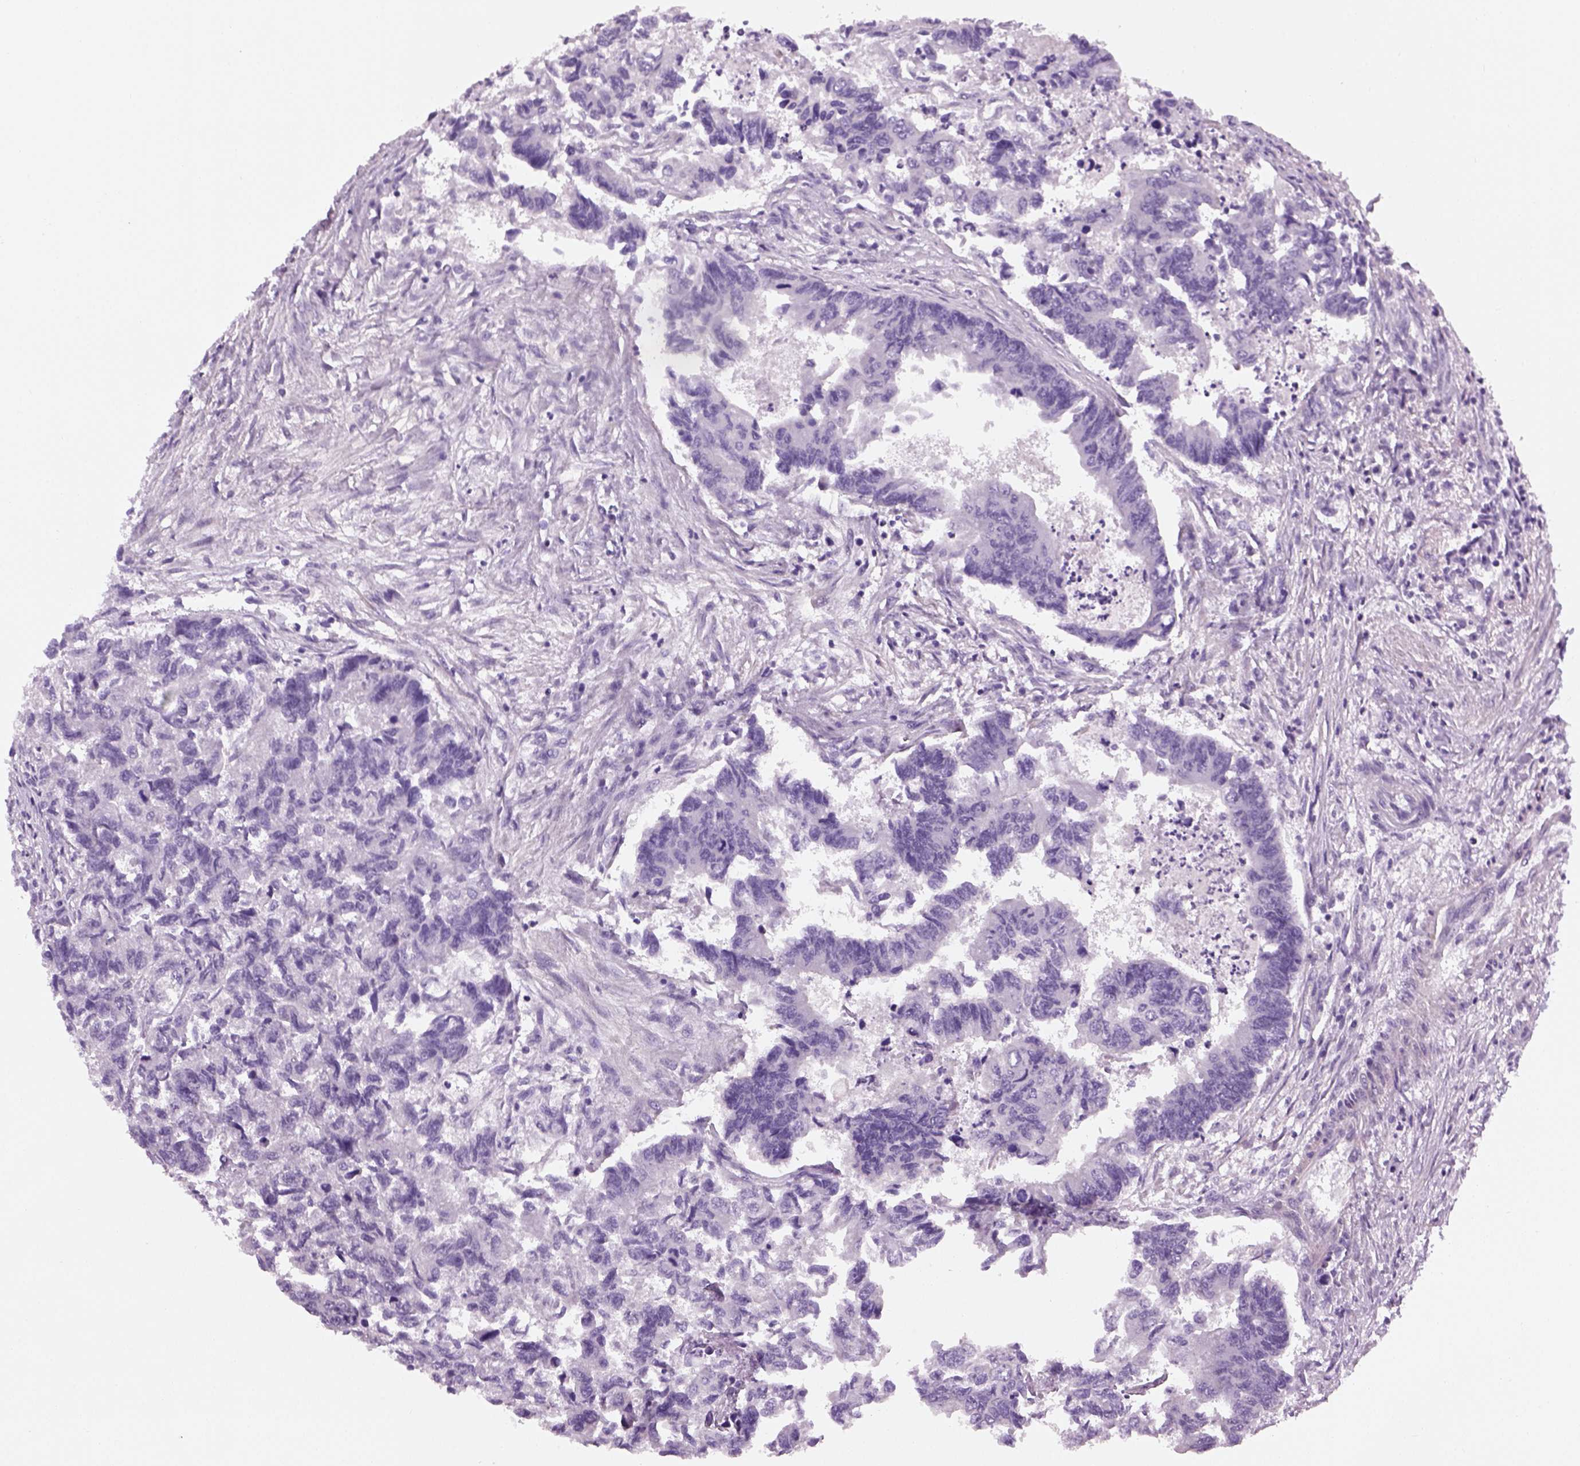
{"staining": {"intensity": "negative", "quantity": "none", "location": "none"}, "tissue": "colorectal cancer", "cell_type": "Tumor cells", "image_type": "cancer", "snomed": [{"axis": "morphology", "description": "Adenocarcinoma, NOS"}, {"axis": "topography", "description": "Colon"}], "caption": "An immunohistochemistry (IHC) histopathology image of colorectal cancer (adenocarcinoma) is shown. There is no staining in tumor cells of colorectal cancer (adenocarcinoma).", "gene": "ELOVL3", "patient": {"sex": "female", "age": 65}}